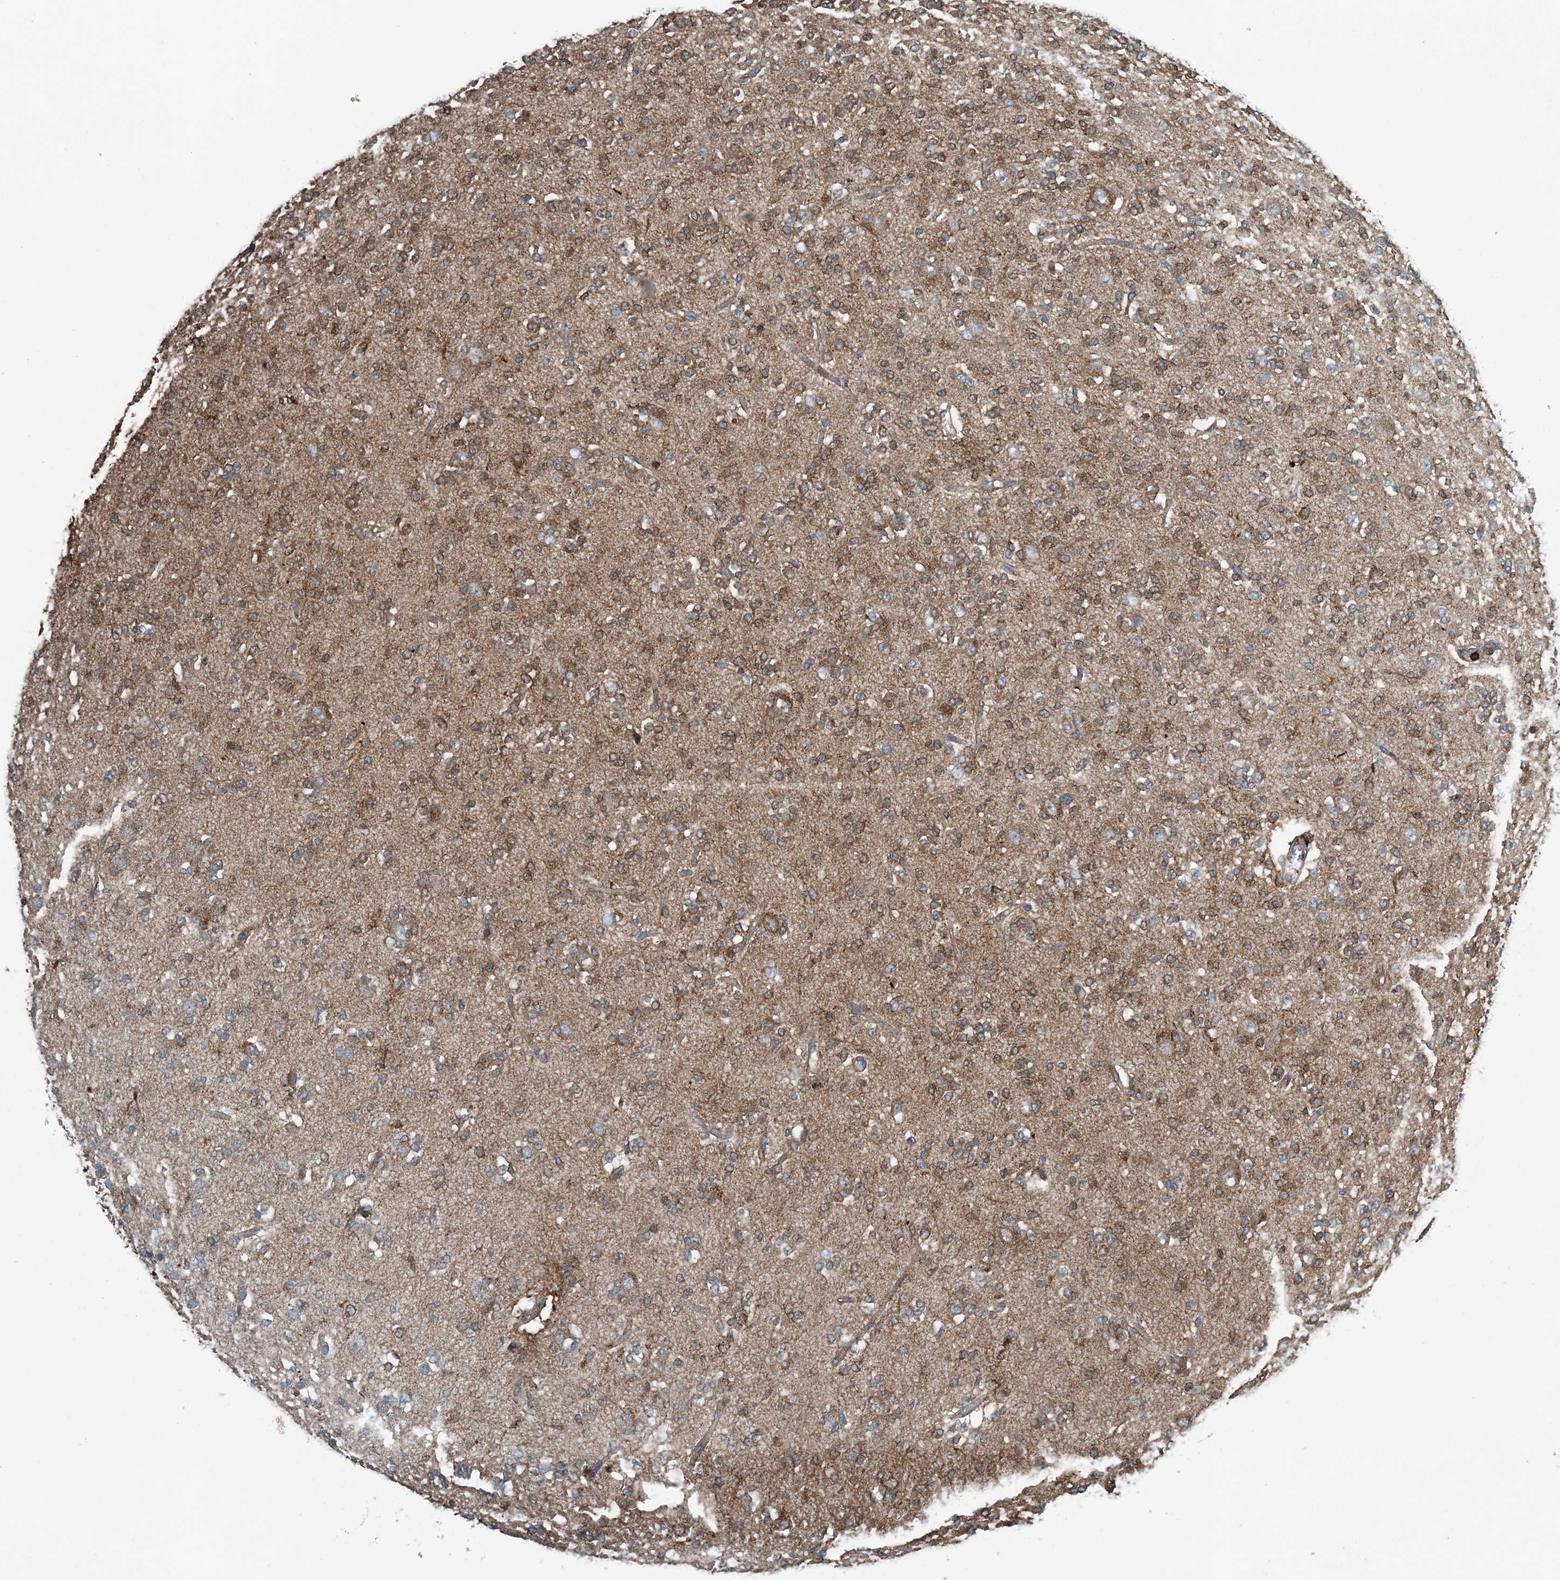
{"staining": {"intensity": "moderate", "quantity": ">75%", "location": "cytoplasmic/membranous"}, "tissue": "glioma", "cell_type": "Tumor cells", "image_type": "cancer", "snomed": [{"axis": "morphology", "description": "Glioma, malignant, Low grade"}, {"axis": "topography", "description": "Brain"}], "caption": "This is a photomicrograph of immunohistochemistry staining of glioma, which shows moderate expression in the cytoplasmic/membranous of tumor cells.", "gene": "CFL1", "patient": {"sex": "male", "age": 38}}